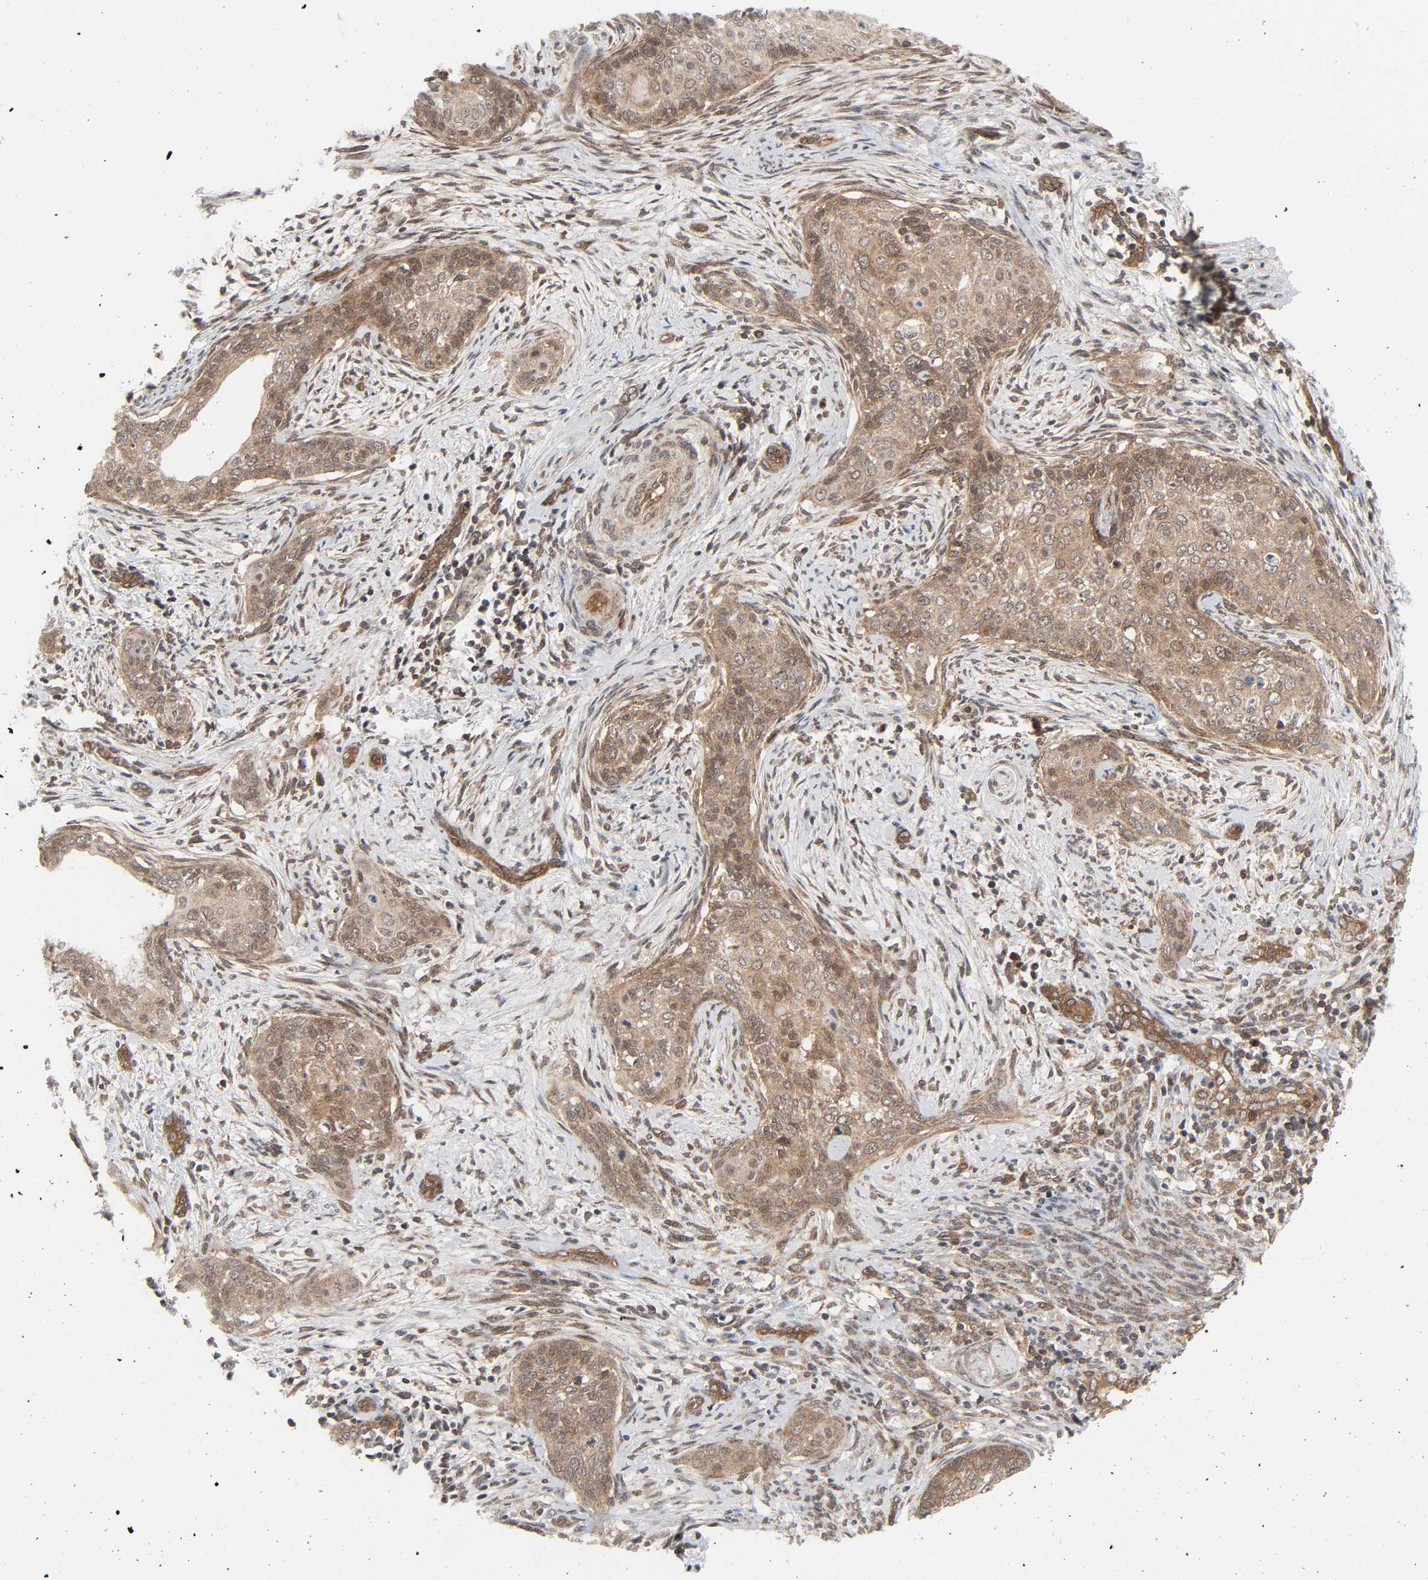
{"staining": {"intensity": "moderate", "quantity": ">75%", "location": "cytoplasmic/membranous"}, "tissue": "cervical cancer", "cell_type": "Tumor cells", "image_type": "cancer", "snomed": [{"axis": "morphology", "description": "Squamous cell carcinoma, NOS"}, {"axis": "topography", "description": "Cervix"}], "caption": "A brown stain highlights moderate cytoplasmic/membranous positivity of a protein in cervical cancer tumor cells.", "gene": "GSK3A", "patient": {"sex": "female", "age": 33}}